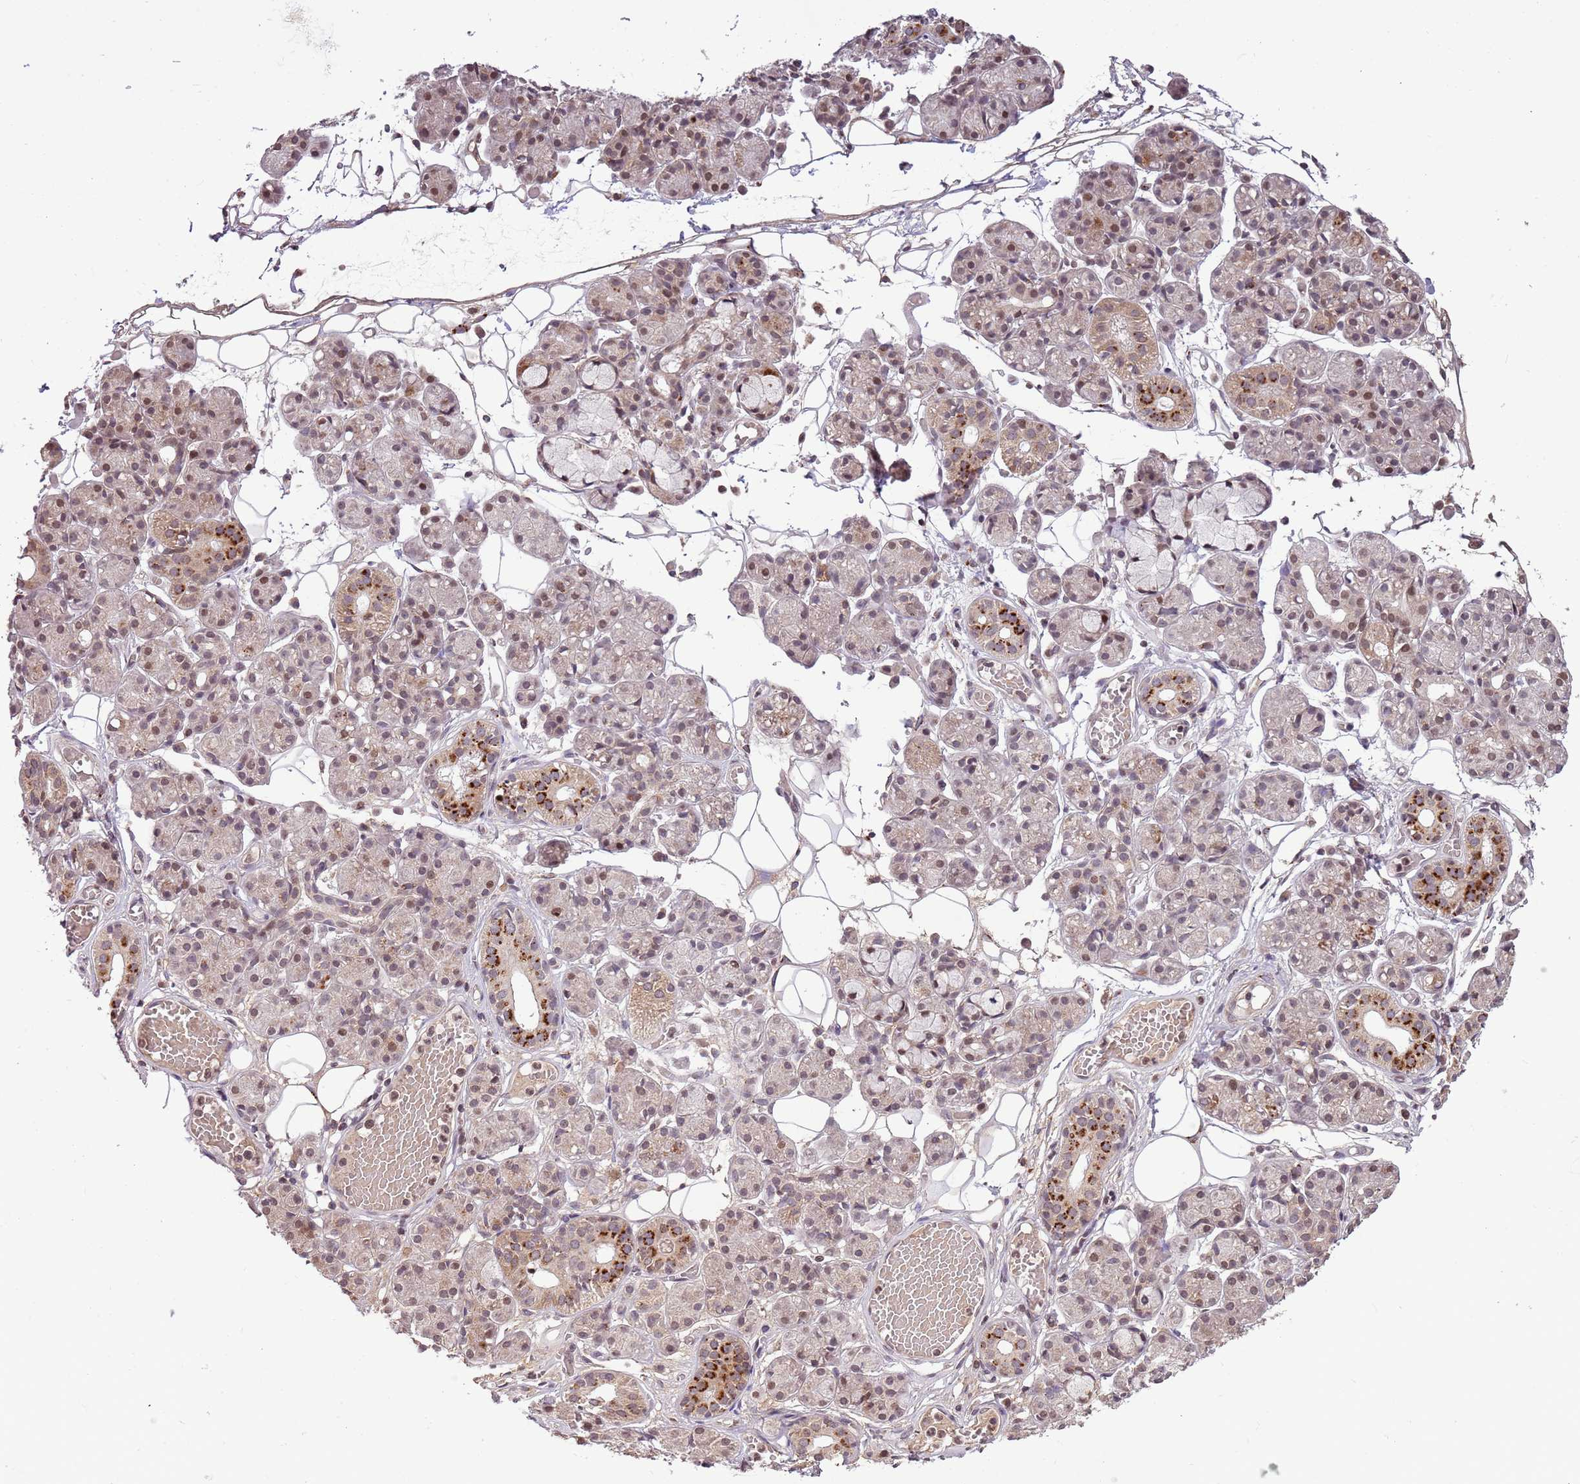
{"staining": {"intensity": "strong", "quantity": "<25%", "location": "cytoplasmic/membranous,nuclear"}, "tissue": "salivary gland", "cell_type": "Glandular cells", "image_type": "normal", "snomed": [{"axis": "morphology", "description": "Normal tissue, NOS"}, {"axis": "topography", "description": "Salivary gland"}], "caption": "Strong cytoplasmic/membranous,nuclear protein staining is appreciated in approximately <25% of glandular cells in salivary gland. Using DAB (brown) and hematoxylin (blue) stains, captured at high magnification using brightfield microscopy.", "gene": "SAMSN1", "patient": {"sex": "male", "age": 63}}